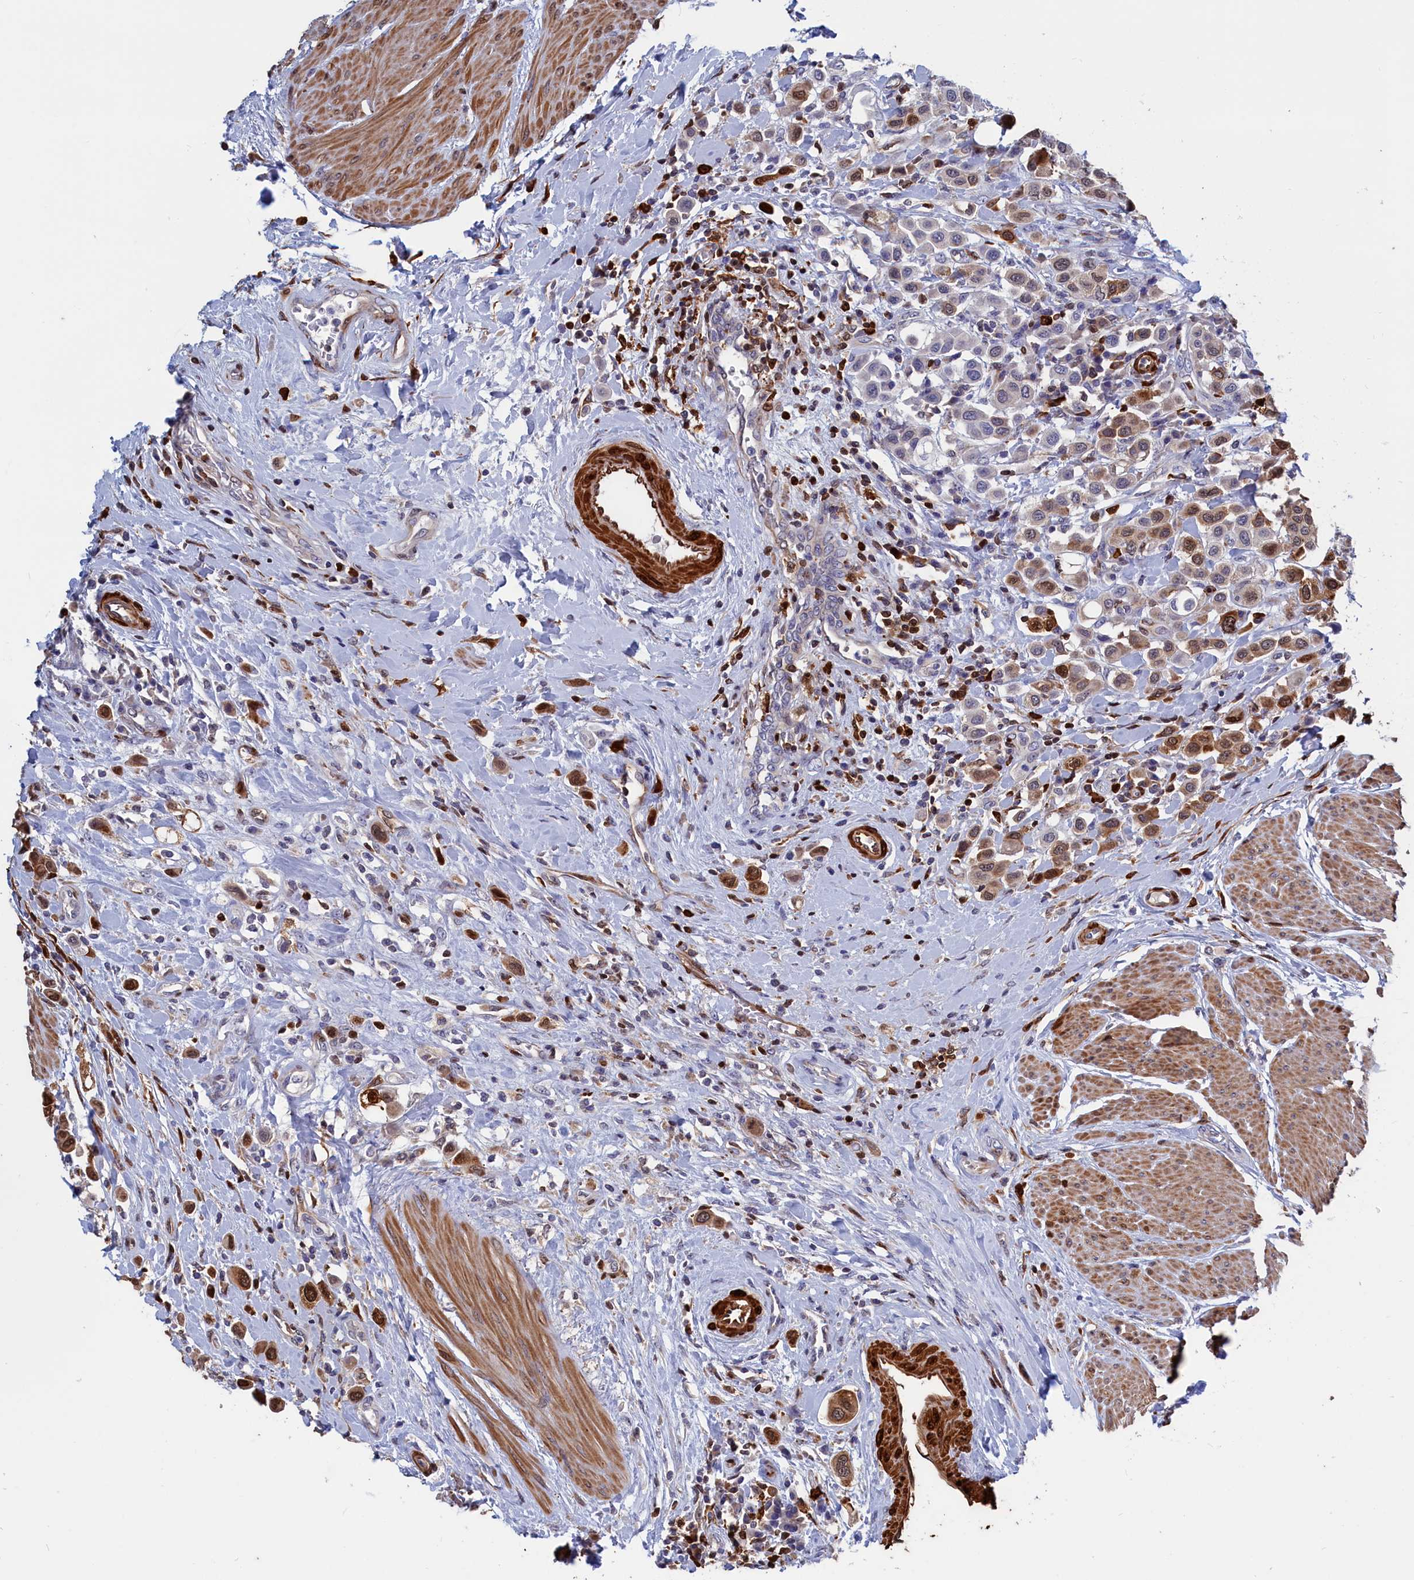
{"staining": {"intensity": "strong", "quantity": "<25%", "location": "cytoplasmic/membranous,nuclear"}, "tissue": "urothelial cancer", "cell_type": "Tumor cells", "image_type": "cancer", "snomed": [{"axis": "morphology", "description": "Urothelial carcinoma, High grade"}, {"axis": "topography", "description": "Urinary bladder"}], "caption": "Protein positivity by IHC displays strong cytoplasmic/membranous and nuclear staining in about <25% of tumor cells in urothelial cancer.", "gene": "CRIP1", "patient": {"sex": "male", "age": 50}}